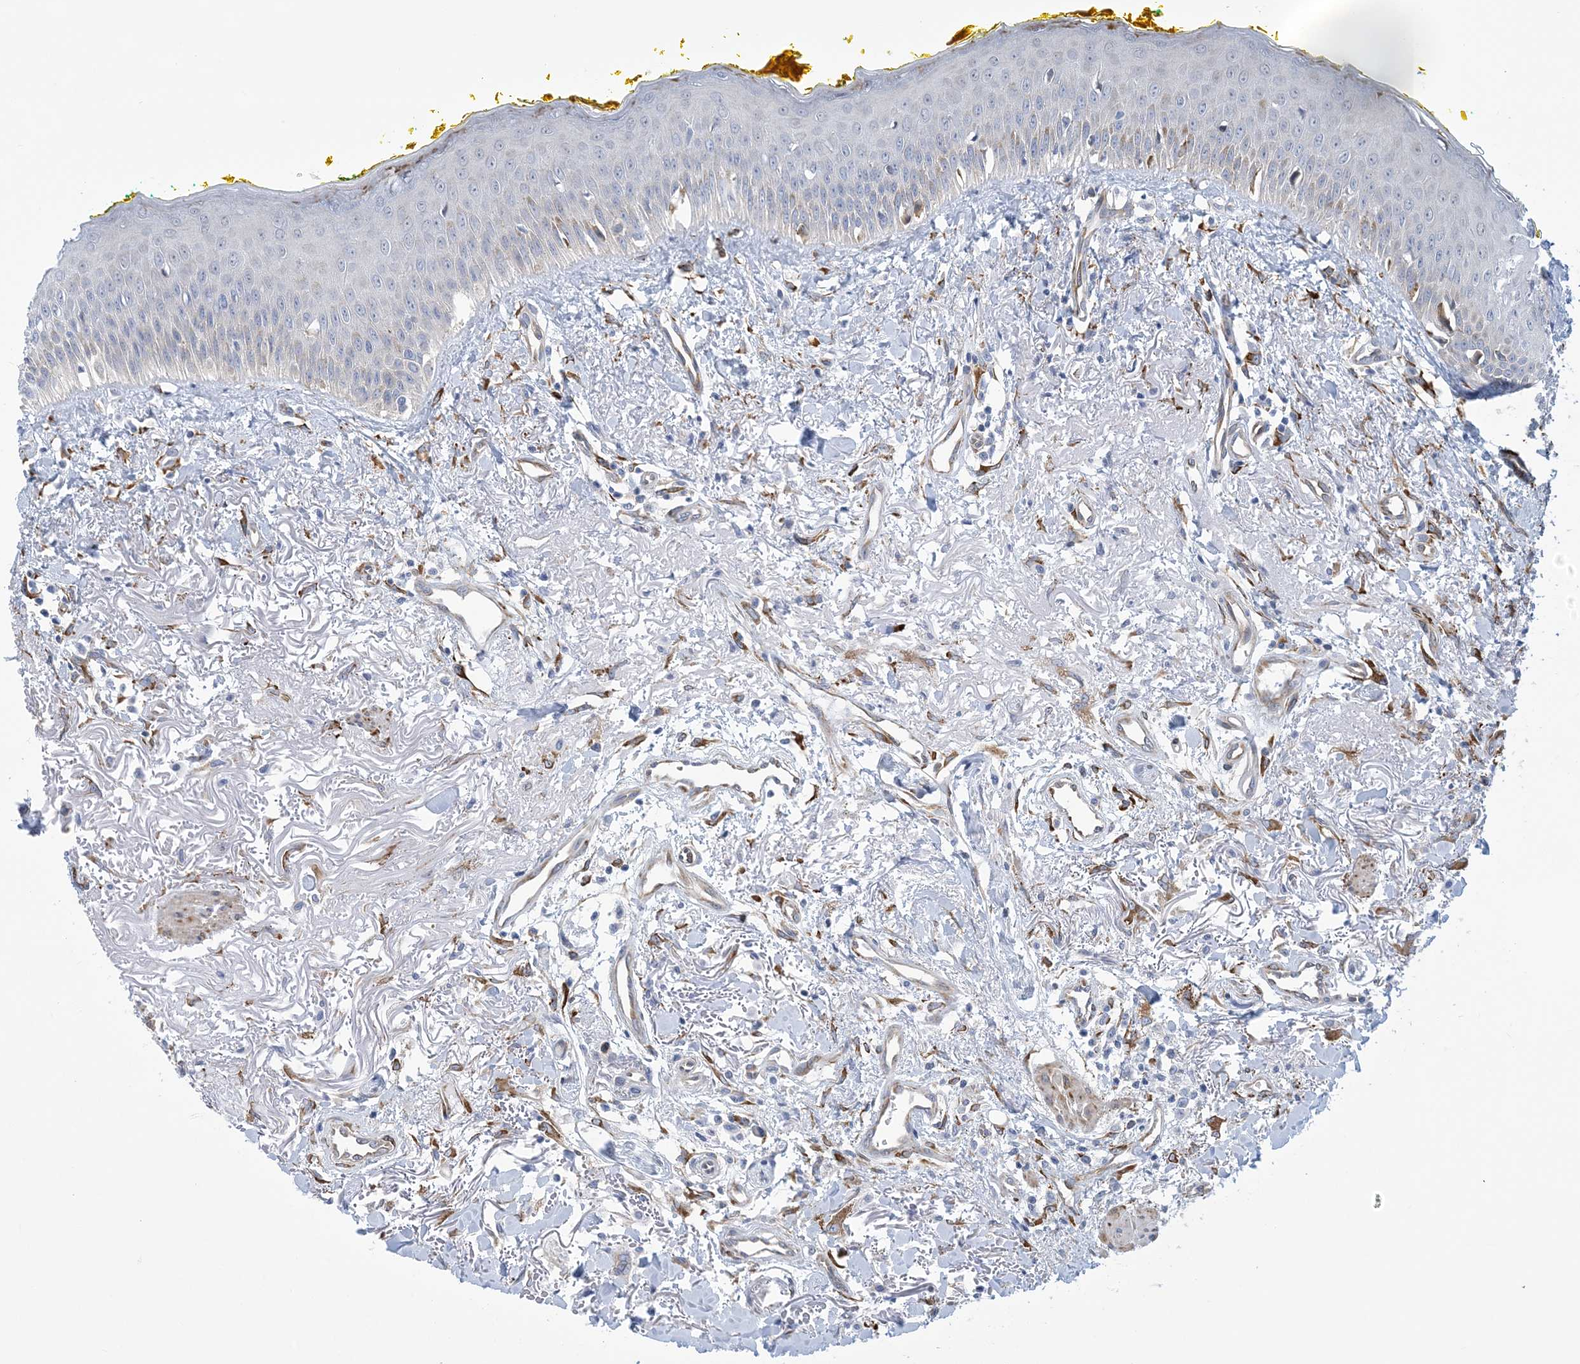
{"staining": {"intensity": "negative", "quantity": "none", "location": "none"}, "tissue": "oral mucosa", "cell_type": "Squamous epithelial cells", "image_type": "normal", "snomed": [{"axis": "morphology", "description": "Normal tissue, NOS"}, {"axis": "topography", "description": "Oral tissue"}], "caption": "Human oral mucosa stained for a protein using immunohistochemistry exhibits no expression in squamous epithelial cells.", "gene": "CCDC14", "patient": {"sex": "female", "age": 70}}